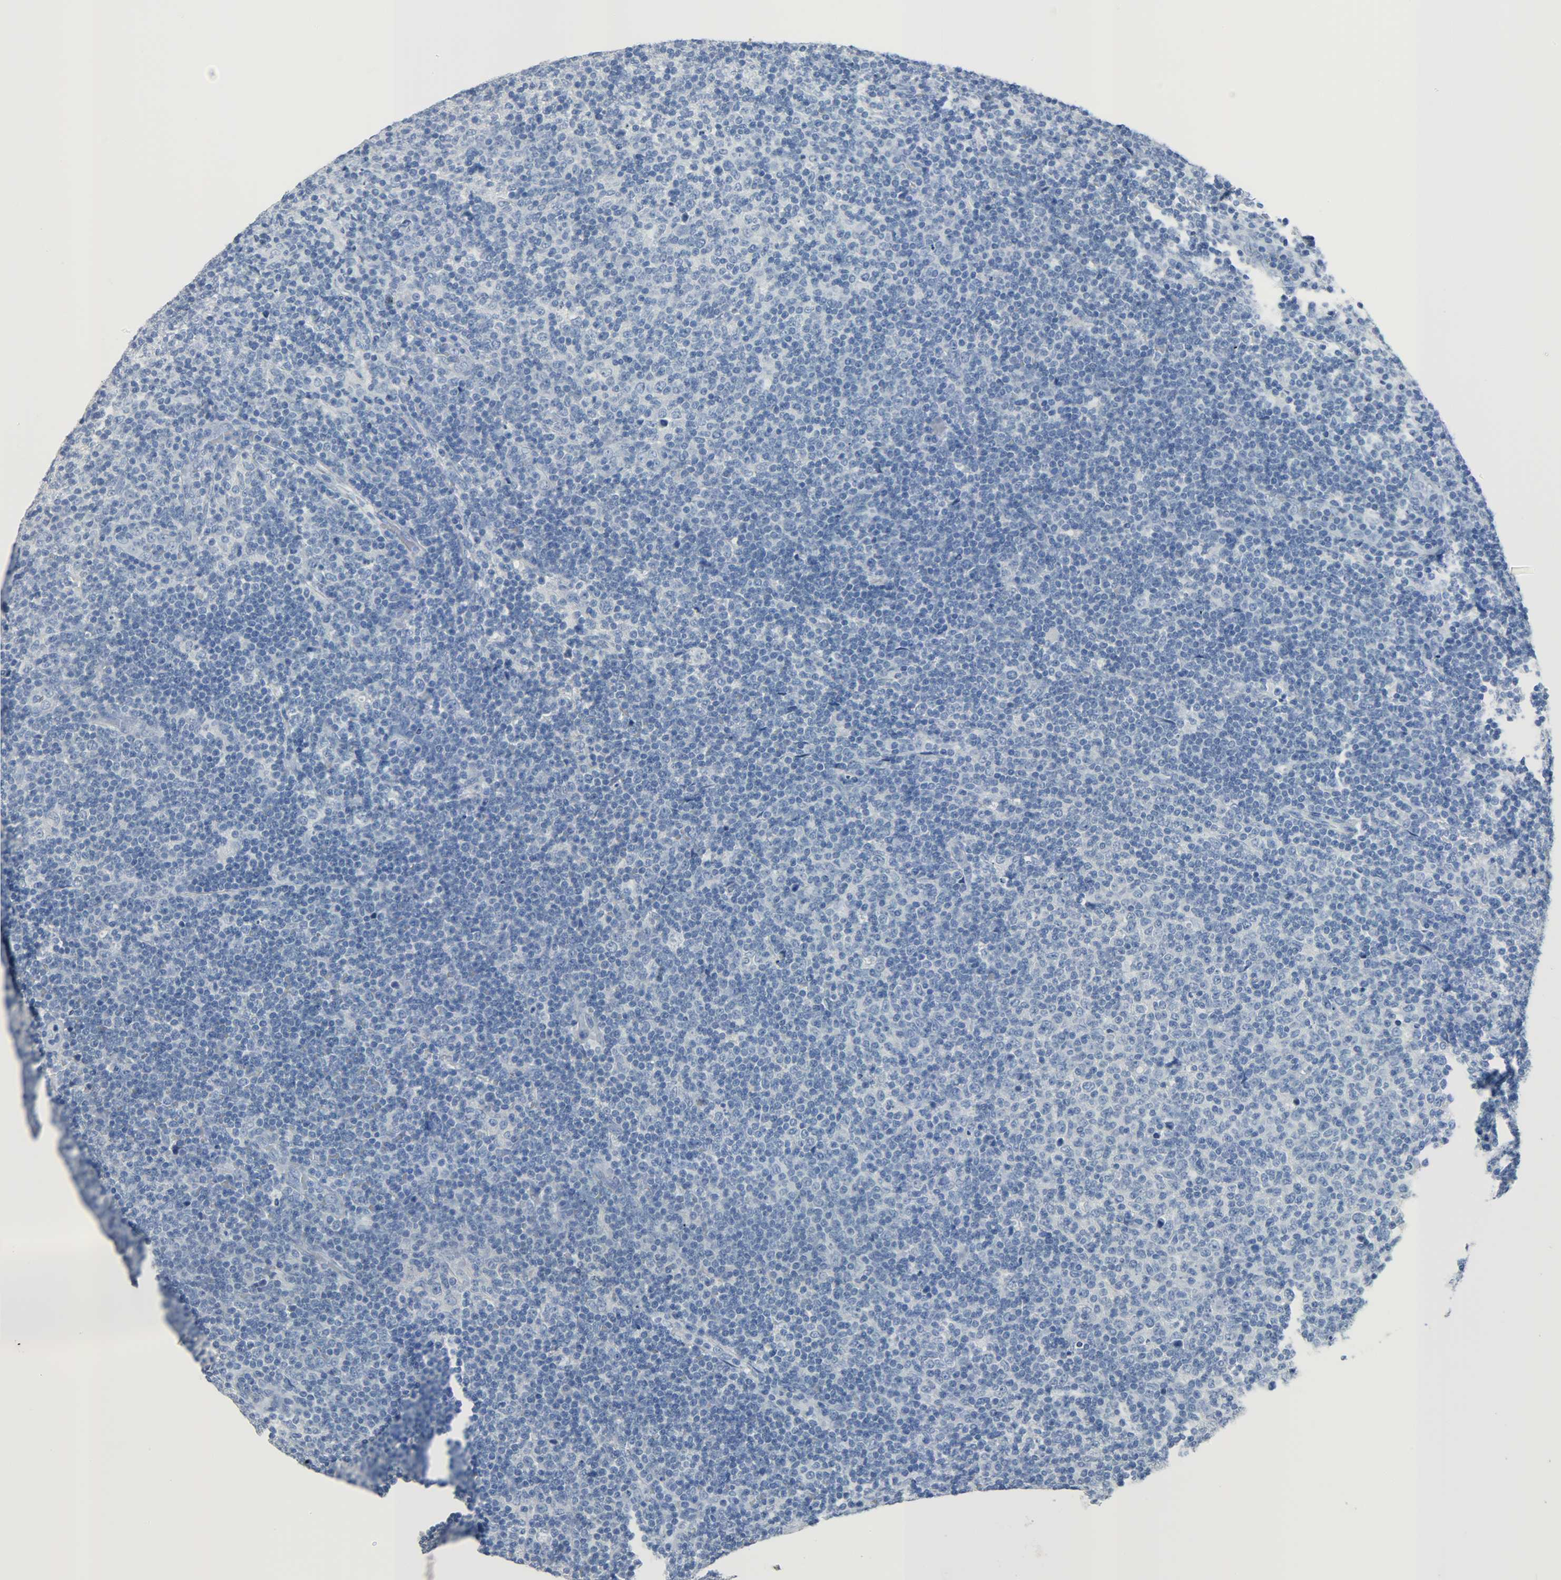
{"staining": {"intensity": "negative", "quantity": "none", "location": "none"}, "tissue": "lymphoma", "cell_type": "Tumor cells", "image_type": "cancer", "snomed": [{"axis": "morphology", "description": "Malignant lymphoma, non-Hodgkin's type, Low grade"}, {"axis": "topography", "description": "Lymph node"}], "caption": "Immunohistochemical staining of malignant lymphoma, non-Hodgkin's type (low-grade) demonstrates no significant positivity in tumor cells. (Immunohistochemistry (ihc), brightfield microscopy, high magnification).", "gene": "CA3", "patient": {"sex": "male", "age": 70}}